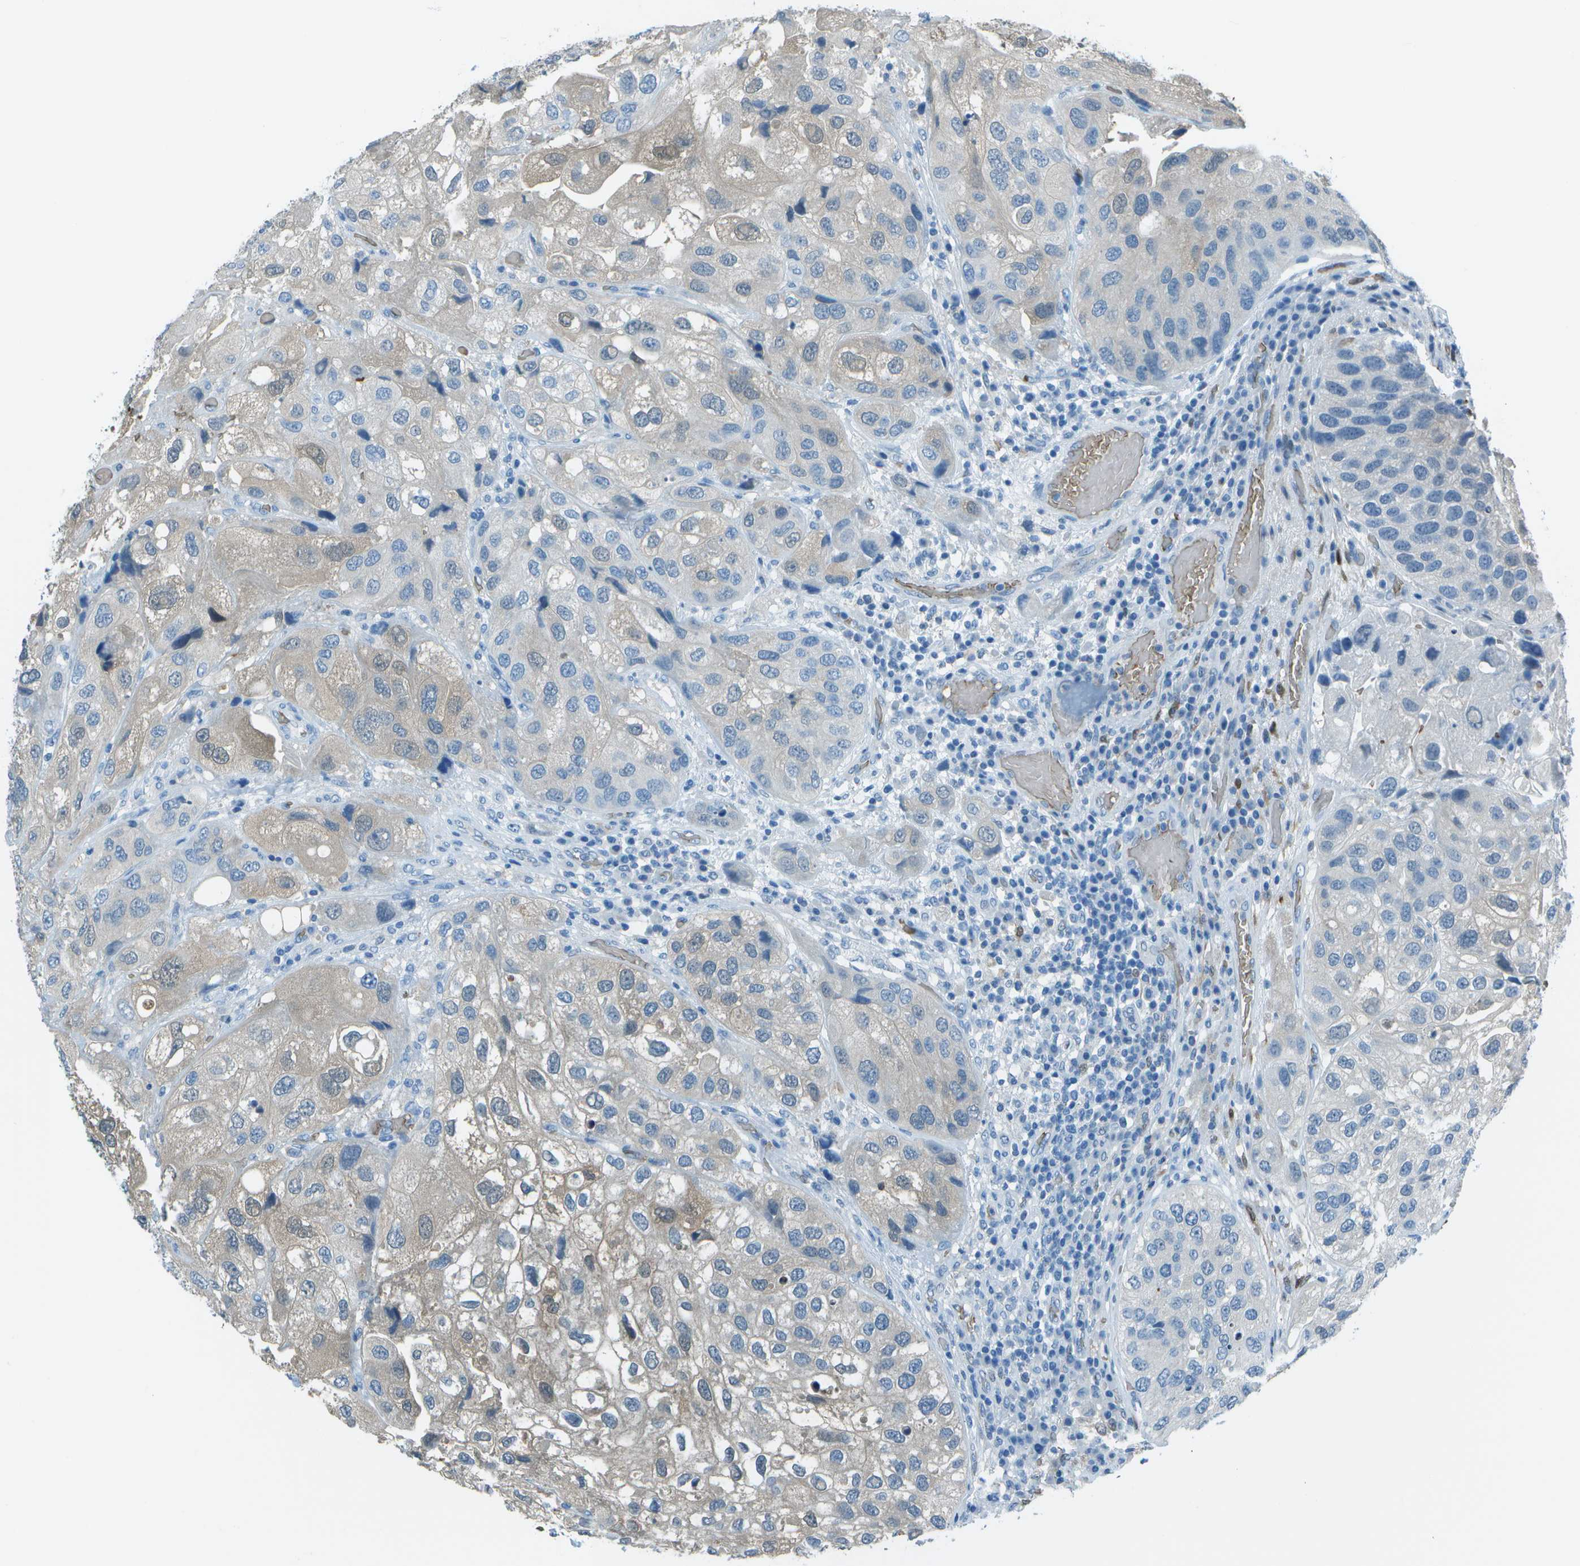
{"staining": {"intensity": "weak", "quantity": "<25%", "location": "cytoplasmic/membranous"}, "tissue": "urothelial cancer", "cell_type": "Tumor cells", "image_type": "cancer", "snomed": [{"axis": "morphology", "description": "Urothelial carcinoma, High grade"}, {"axis": "topography", "description": "Urinary bladder"}], "caption": "DAB (3,3'-diaminobenzidine) immunohistochemical staining of human urothelial cancer demonstrates no significant staining in tumor cells. (DAB (3,3'-diaminobenzidine) IHC with hematoxylin counter stain).", "gene": "ASL", "patient": {"sex": "female", "age": 64}}